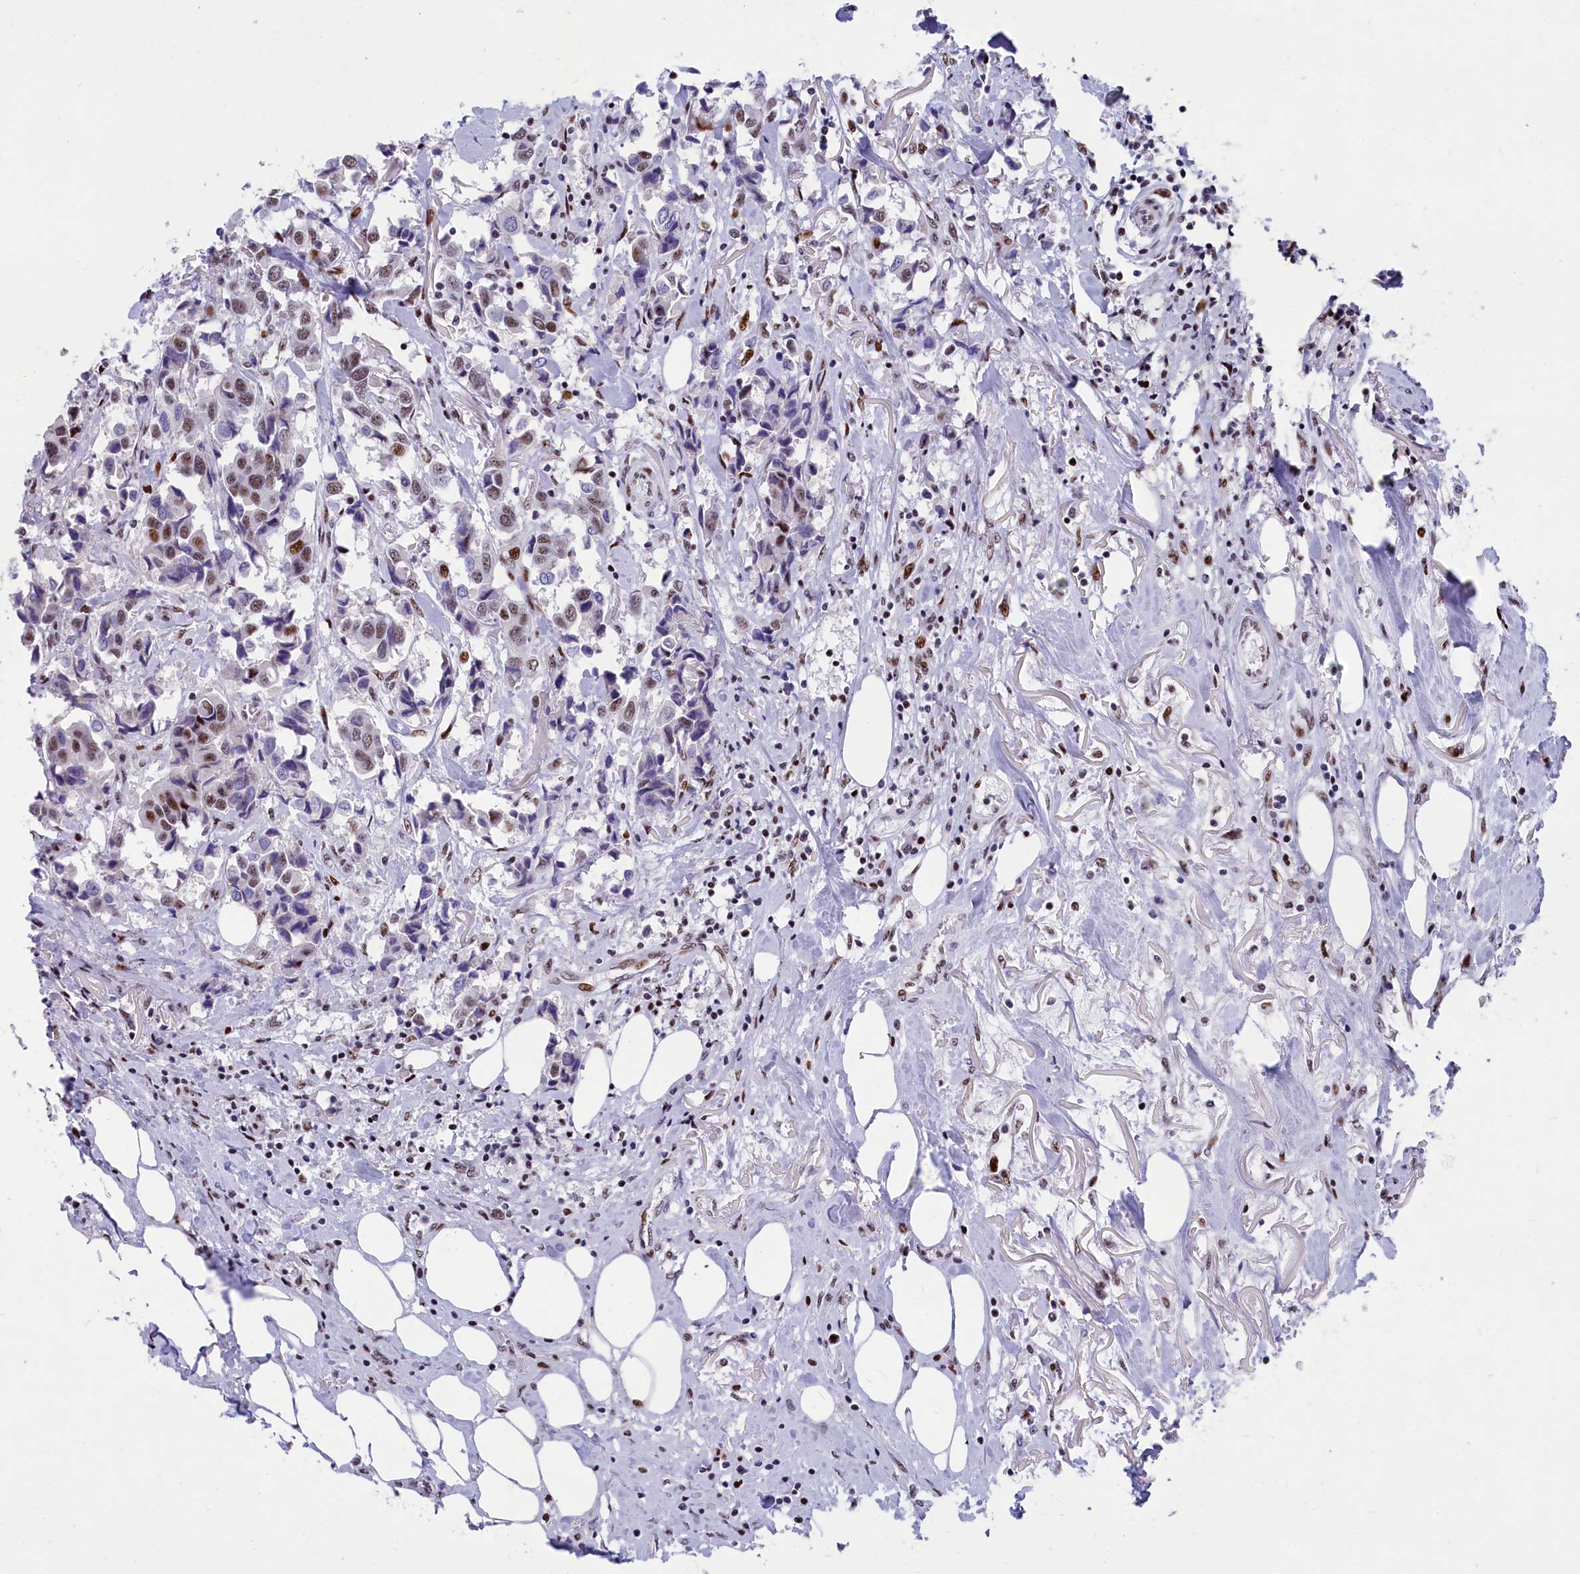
{"staining": {"intensity": "weak", "quantity": "25%-75%", "location": "nuclear"}, "tissue": "breast cancer", "cell_type": "Tumor cells", "image_type": "cancer", "snomed": [{"axis": "morphology", "description": "Duct carcinoma"}, {"axis": "topography", "description": "Breast"}], "caption": "Tumor cells demonstrate low levels of weak nuclear expression in about 25%-75% of cells in human breast cancer.", "gene": "NSA2", "patient": {"sex": "female", "age": 80}}